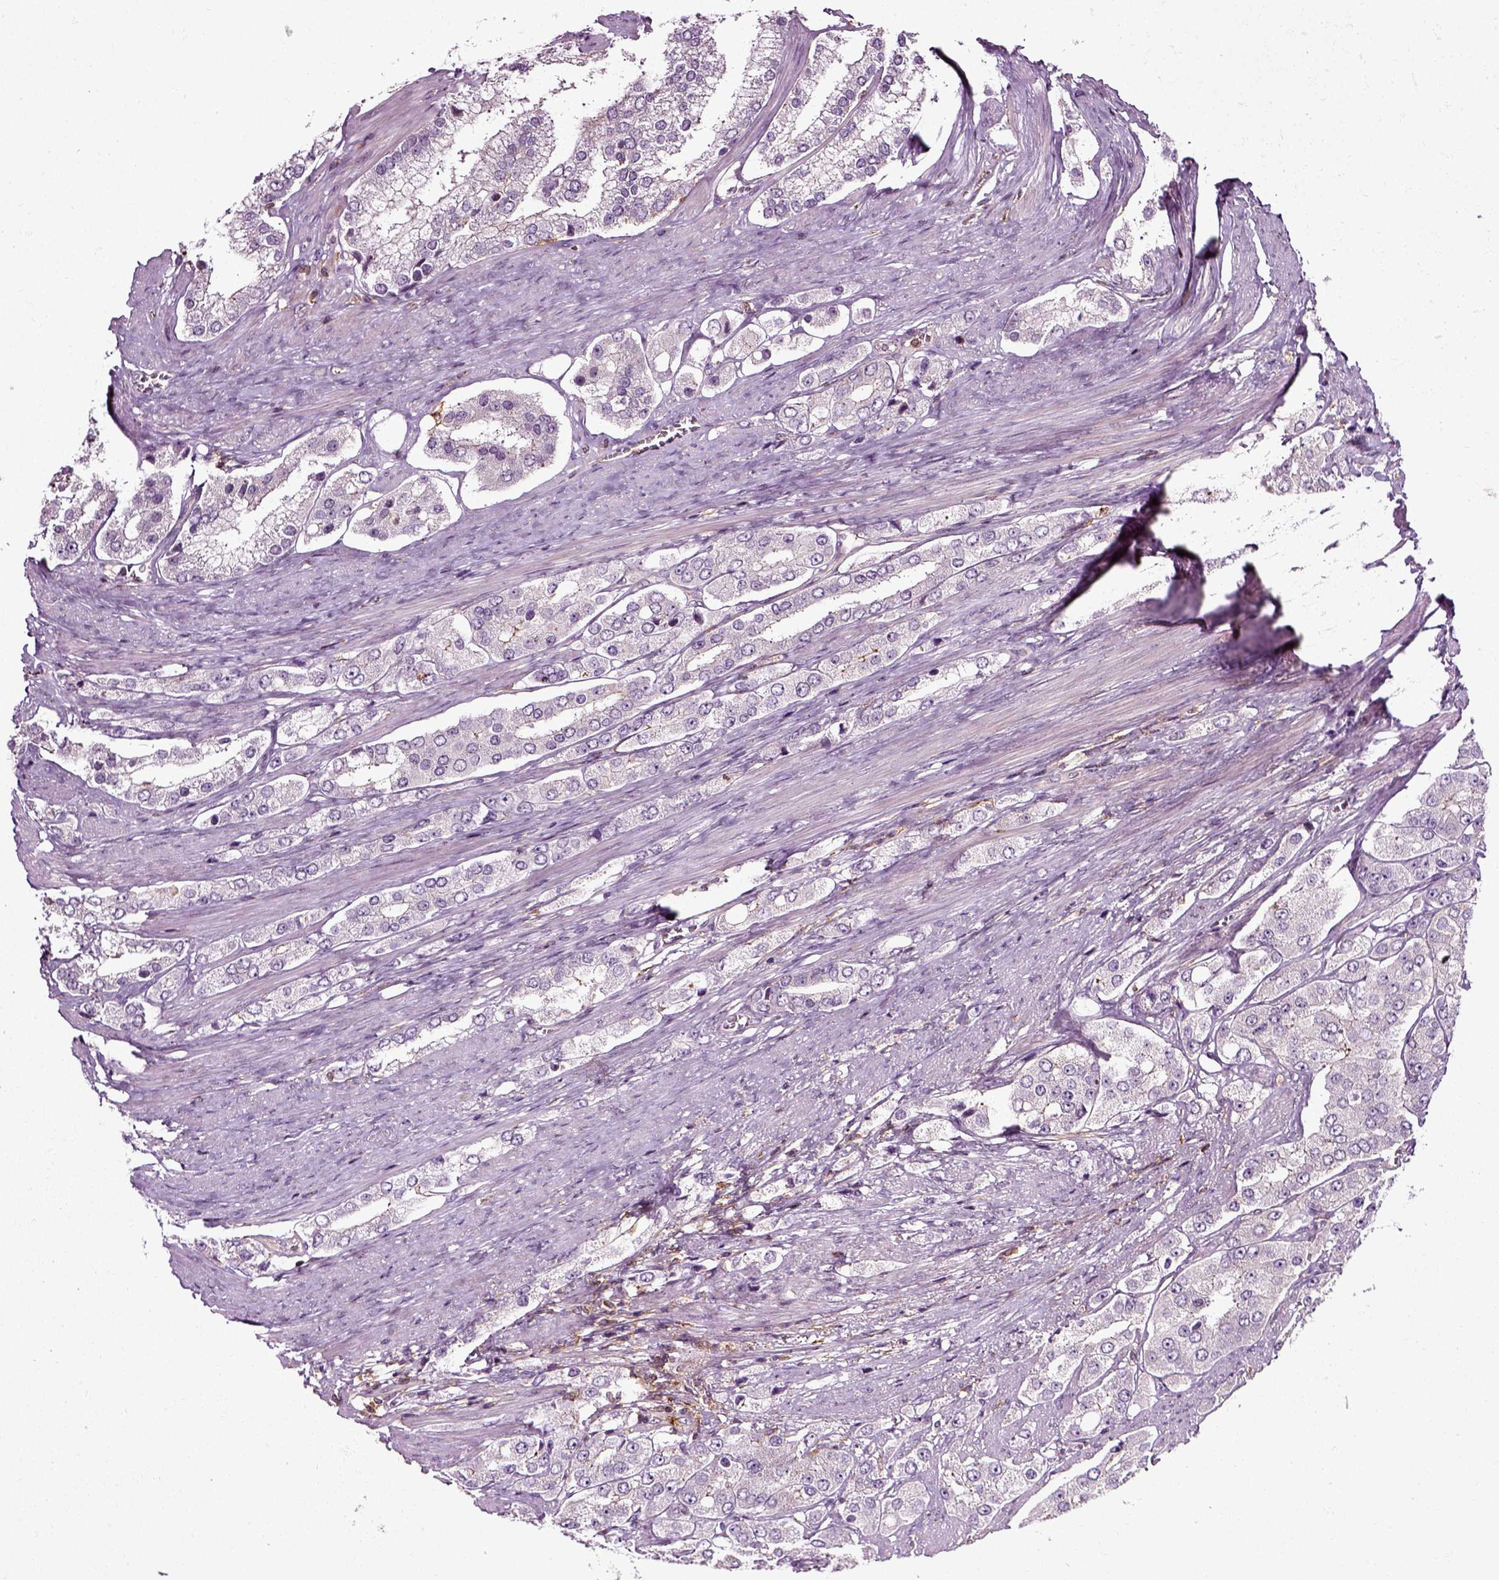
{"staining": {"intensity": "negative", "quantity": "none", "location": "none"}, "tissue": "prostate cancer", "cell_type": "Tumor cells", "image_type": "cancer", "snomed": [{"axis": "morphology", "description": "Adenocarcinoma, Low grade"}, {"axis": "topography", "description": "Prostate"}], "caption": "Adenocarcinoma (low-grade) (prostate) stained for a protein using IHC exhibits no expression tumor cells.", "gene": "RHOF", "patient": {"sex": "male", "age": 69}}